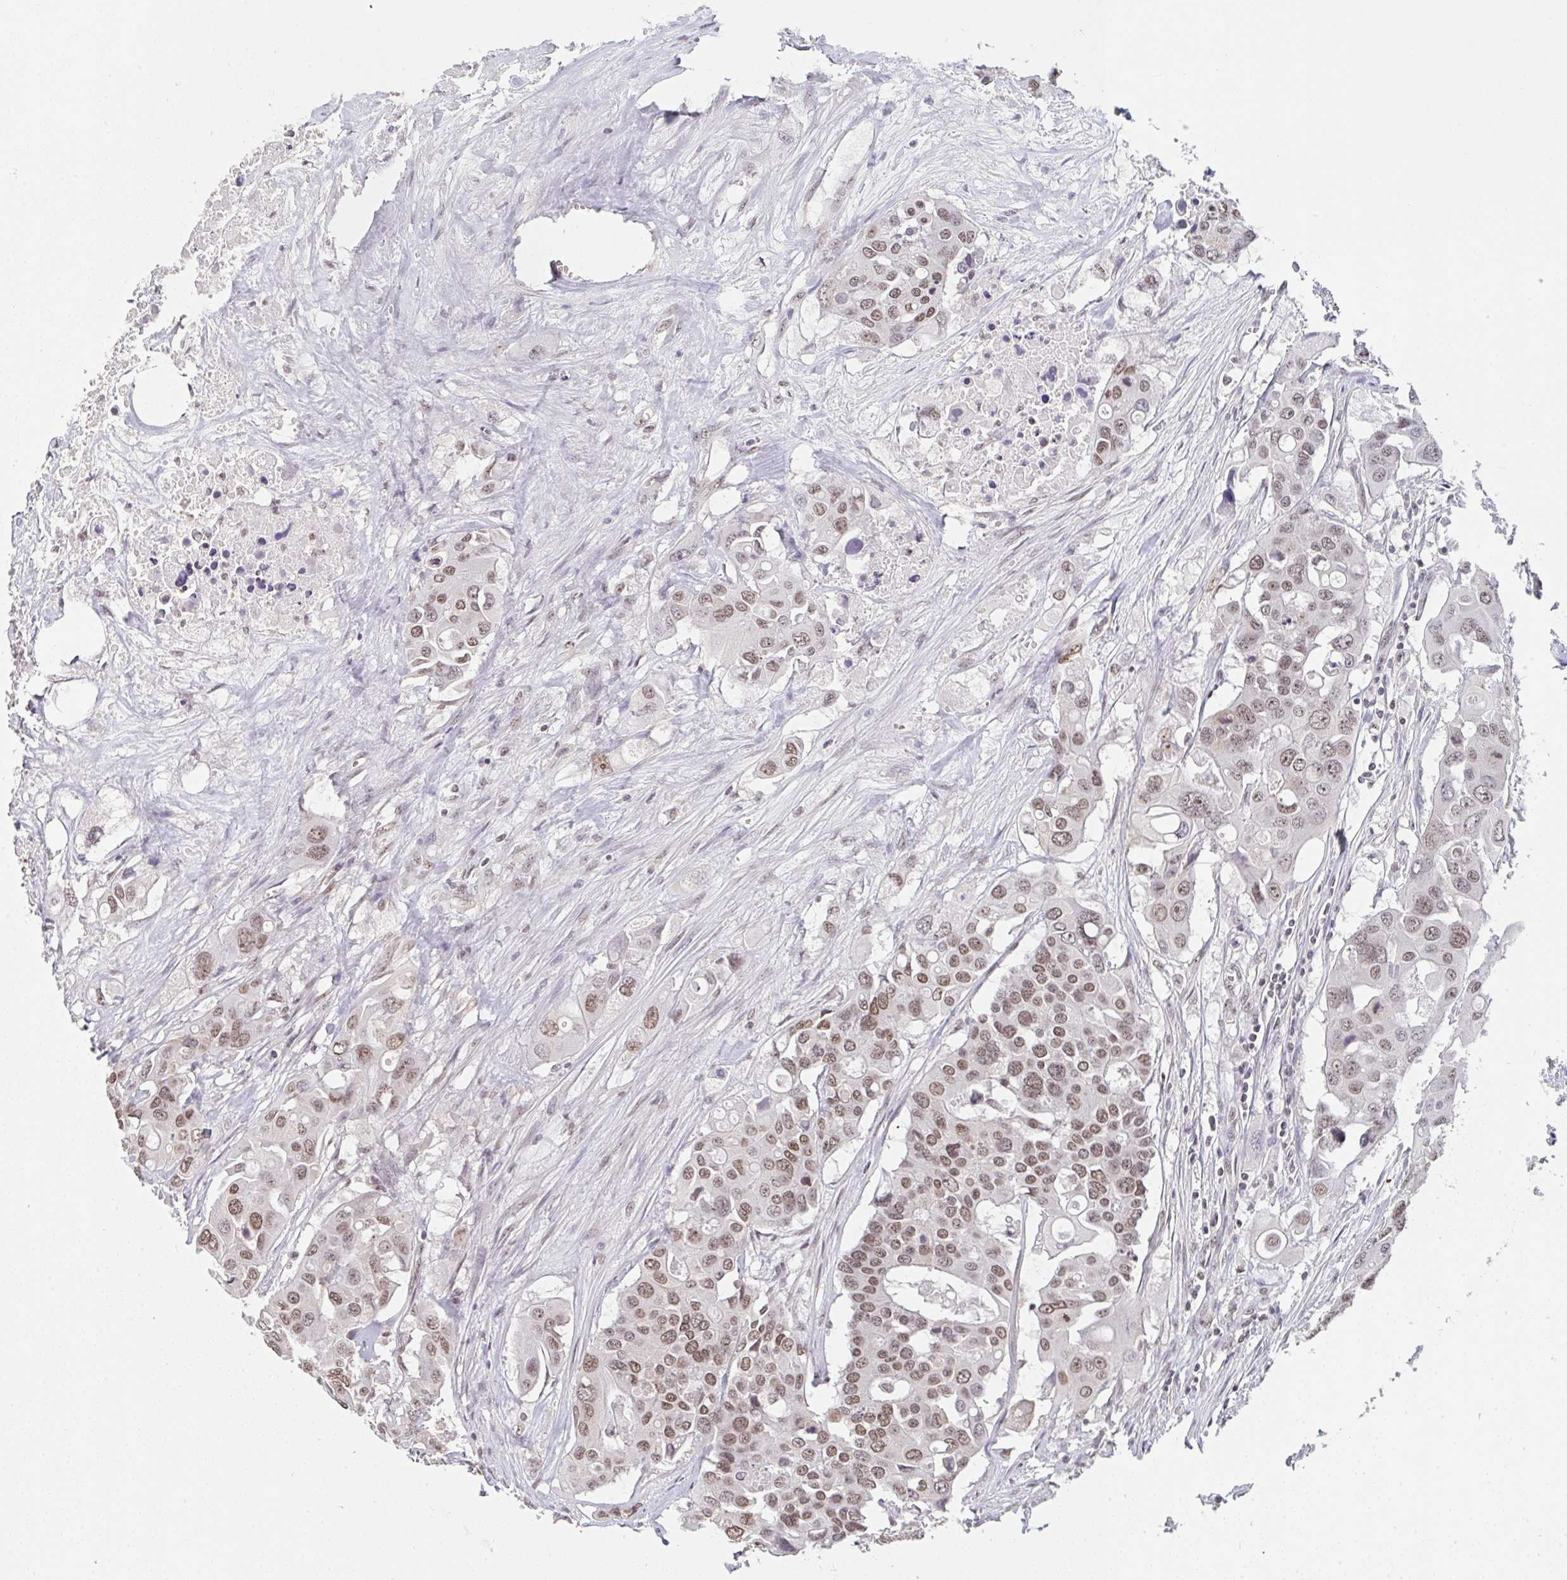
{"staining": {"intensity": "moderate", "quantity": ">75%", "location": "nuclear"}, "tissue": "colorectal cancer", "cell_type": "Tumor cells", "image_type": "cancer", "snomed": [{"axis": "morphology", "description": "Adenocarcinoma, NOS"}, {"axis": "topography", "description": "Colon"}], "caption": "Brown immunohistochemical staining in human colorectal cancer exhibits moderate nuclear staining in approximately >75% of tumor cells.", "gene": "DKC1", "patient": {"sex": "male", "age": 77}}